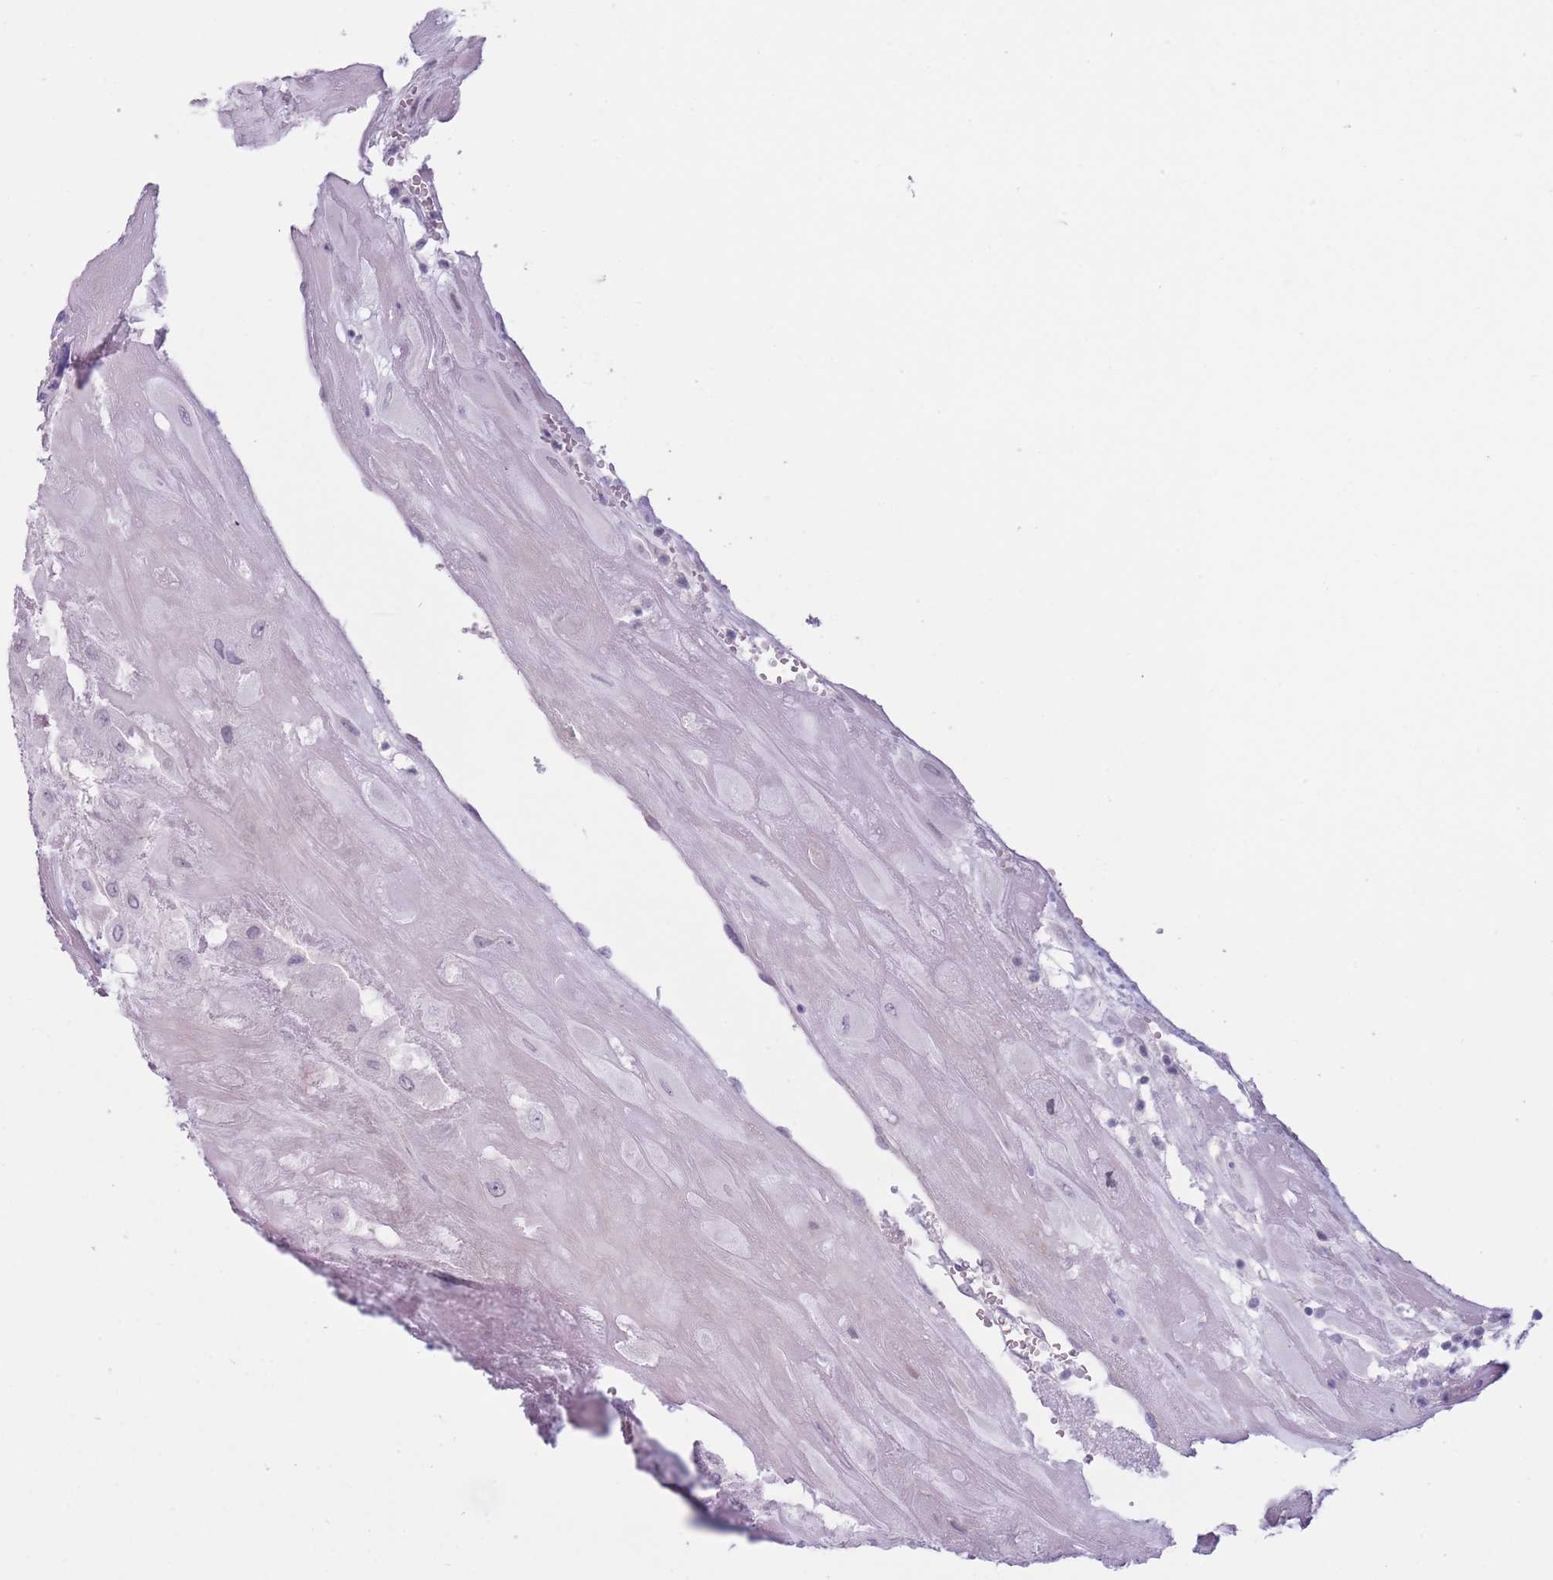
{"staining": {"intensity": "negative", "quantity": "none", "location": "none"}, "tissue": "placenta", "cell_type": "Decidual cells", "image_type": "normal", "snomed": [{"axis": "morphology", "description": "Normal tissue, NOS"}, {"axis": "topography", "description": "Placenta"}], "caption": "High power microscopy image of an immunohistochemistry histopathology image of unremarkable placenta, revealing no significant positivity in decidual cells.", "gene": "PLEKHG2", "patient": {"sex": "female", "age": 32}}